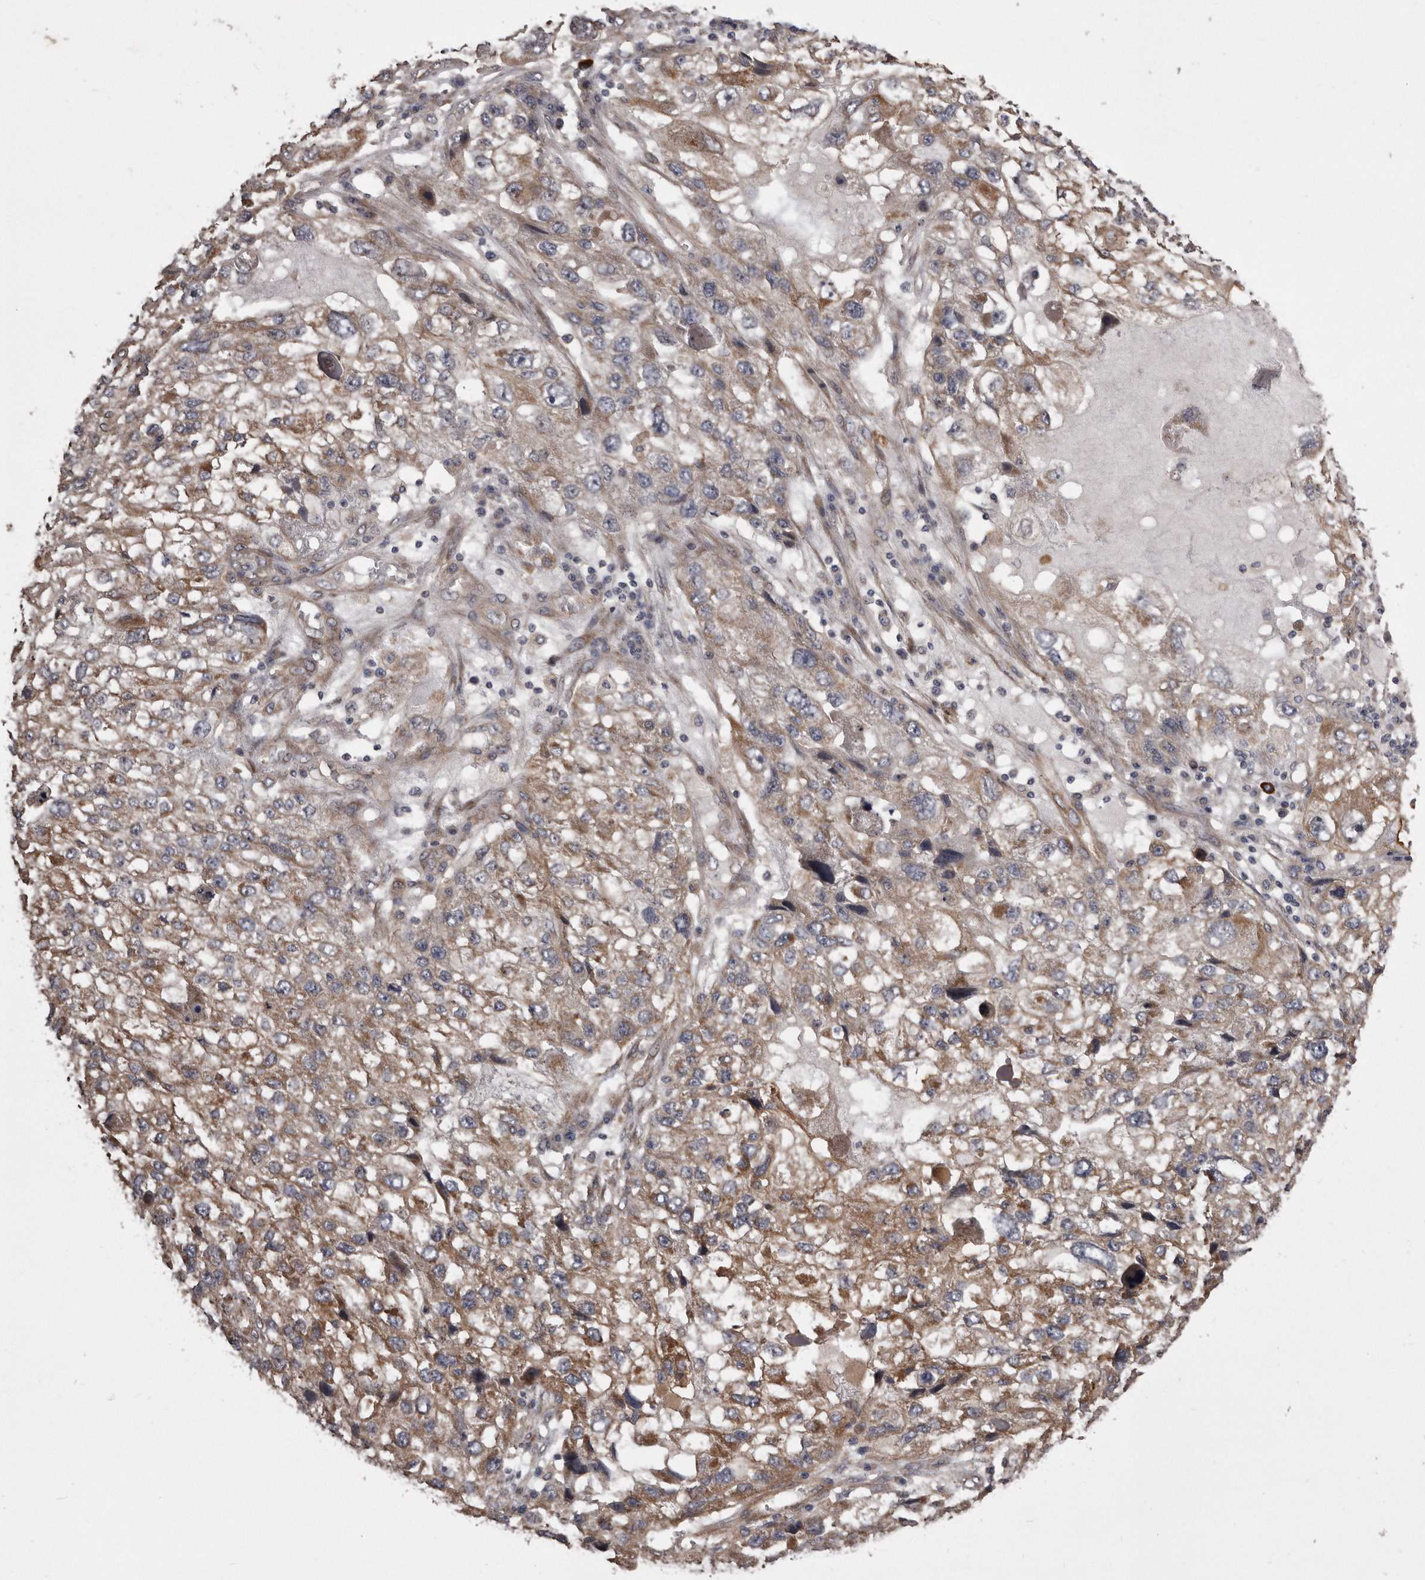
{"staining": {"intensity": "moderate", "quantity": "25%-75%", "location": "cytoplasmic/membranous"}, "tissue": "endometrial cancer", "cell_type": "Tumor cells", "image_type": "cancer", "snomed": [{"axis": "morphology", "description": "Adenocarcinoma, NOS"}, {"axis": "topography", "description": "Endometrium"}], "caption": "Immunohistochemical staining of endometrial cancer (adenocarcinoma) reveals moderate cytoplasmic/membranous protein expression in approximately 25%-75% of tumor cells. (DAB IHC with brightfield microscopy, high magnification).", "gene": "ARMCX1", "patient": {"sex": "female", "age": 49}}